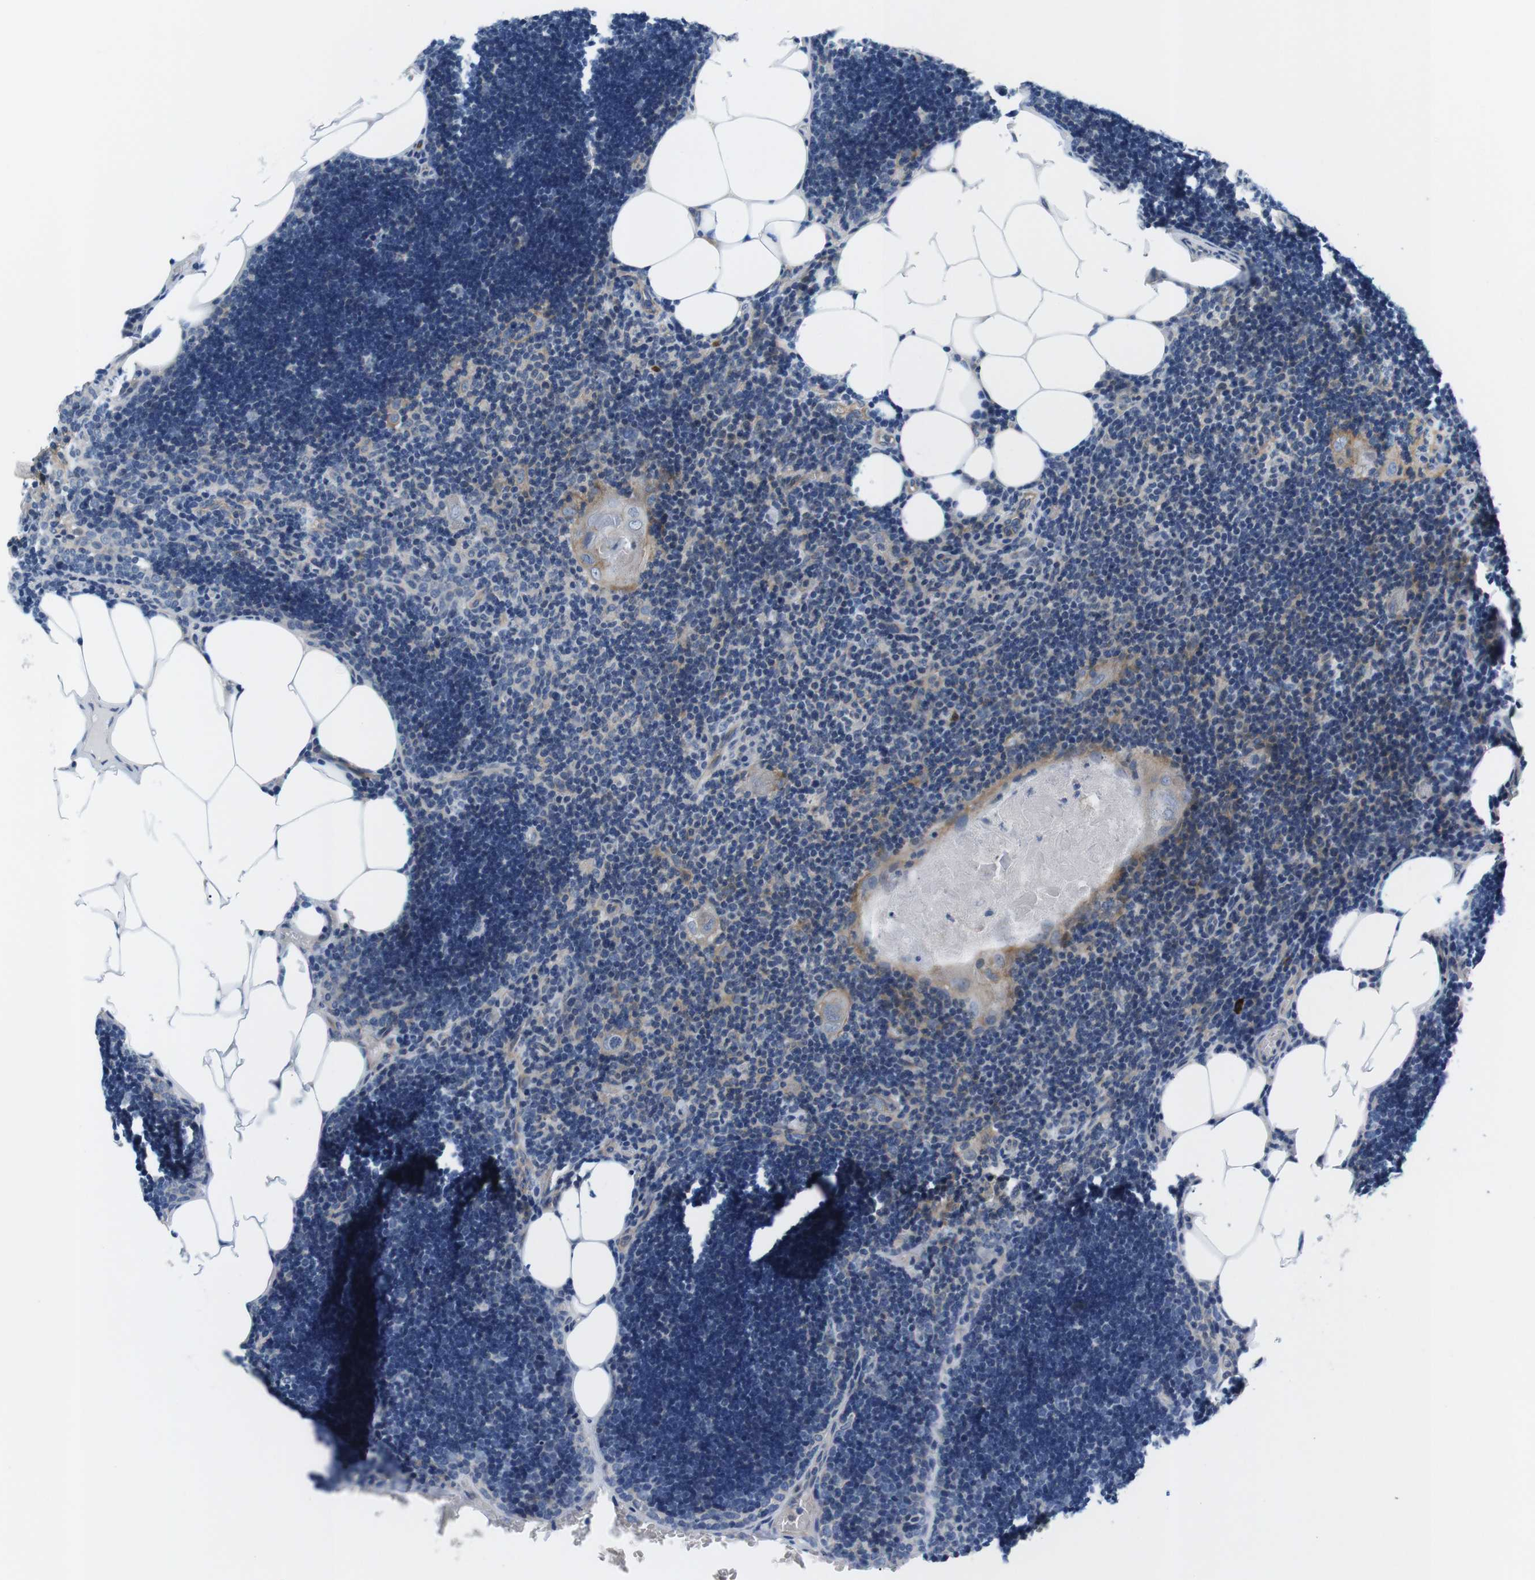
{"staining": {"intensity": "negative", "quantity": "none", "location": "none"}, "tissue": "lymph node", "cell_type": "Germinal center cells", "image_type": "normal", "snomed": [{"axis": "morphology", "description": "Normal tissue, NOS"}, {"axis": "topography", "description": "Lymph node"}], "caption": "DAB immunohistochemical staining of normal lymph node demonstrates no significant expression in germinal center cells.", "gene": "SLC30A1", "patient": {"sex": "male", "age": 33}}